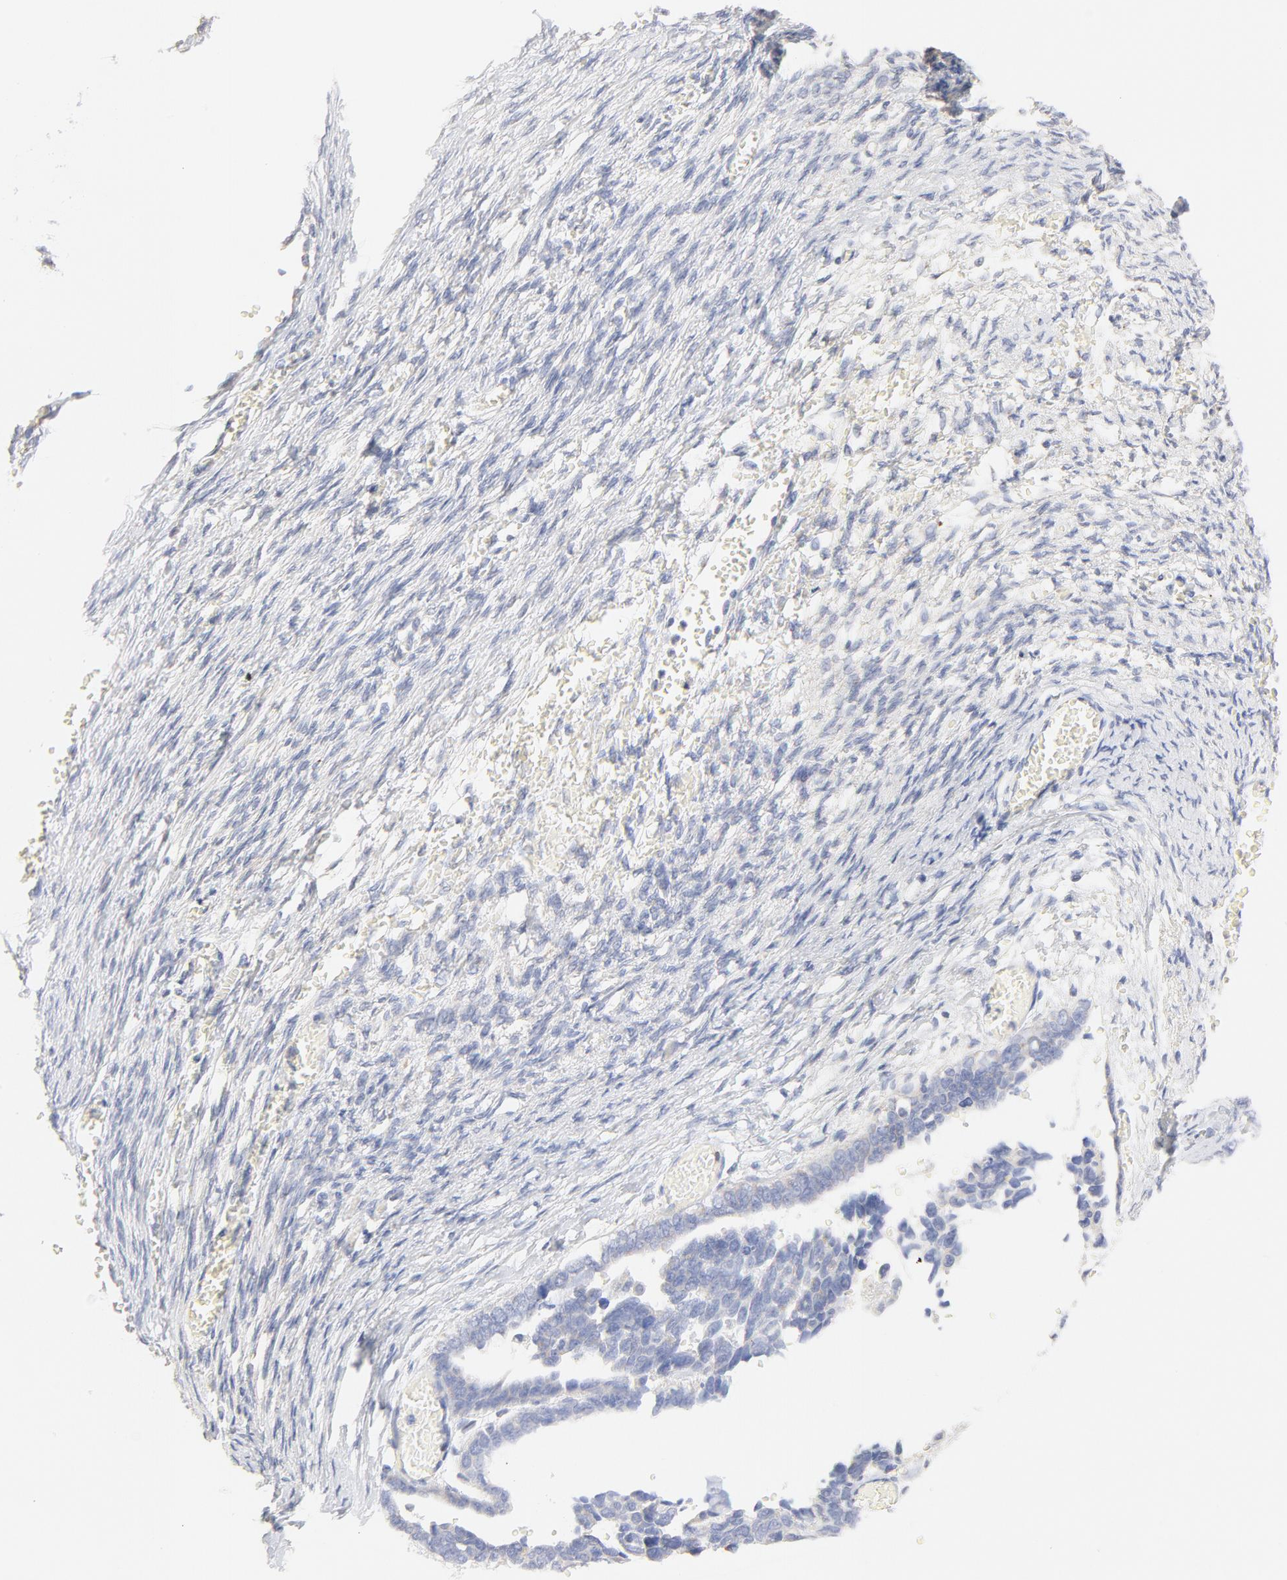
{"staining": {"intensity": "negative", "quantity": "none", "location": "none"}, "tissue": "ovarian cancer", "cell_type": "Tumor cells", "image_type": "cancer", "snomed": [{"axis": "morphology", "description": "Cystadenocarcinoma, serous, NOS"}, {"axis": "topography", "description": "Ovary"}], "caption": "This is an IHC image of serous cystadenocarcinoma (ovarian). There is no staining in tumor cells.", "gene": "MTERF2", "patient": {"sex": "female", "age": 69}}